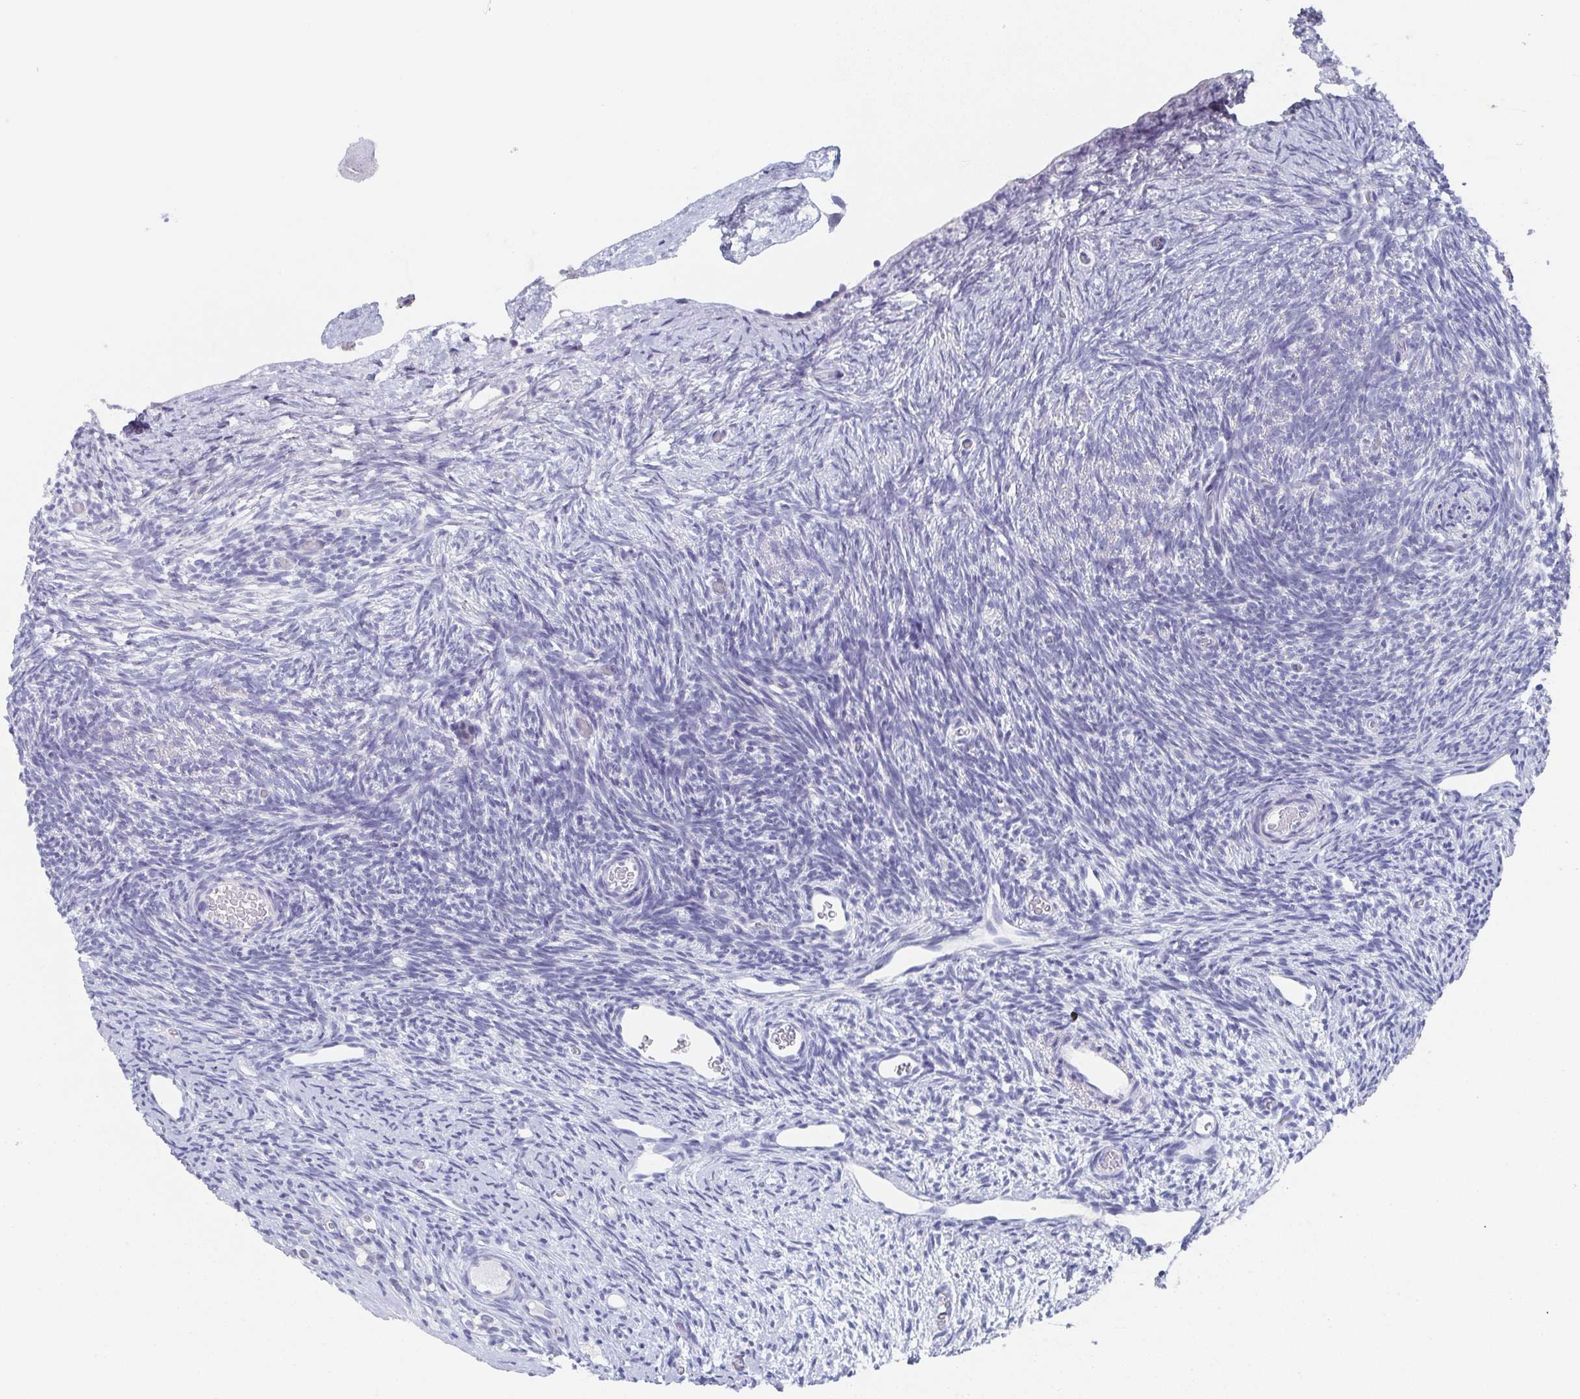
{"staining": {"intensity": "negative", "quantity": "none", "location": "none"}, "tissue": "ovary", "cell_type": "Follicle cells", "image_type": "normal", "snomed": [{"axis": "morphology", "description": "Normal tissue, NOS"}, {"axis": "topography", "description": "Ovary"}], "caption": "Immunohistochemical staining of benign ovary shows no significant expression in follicle cells.", "gene": "DYDC2", "patient": {"sex": "female", "age": 39}}